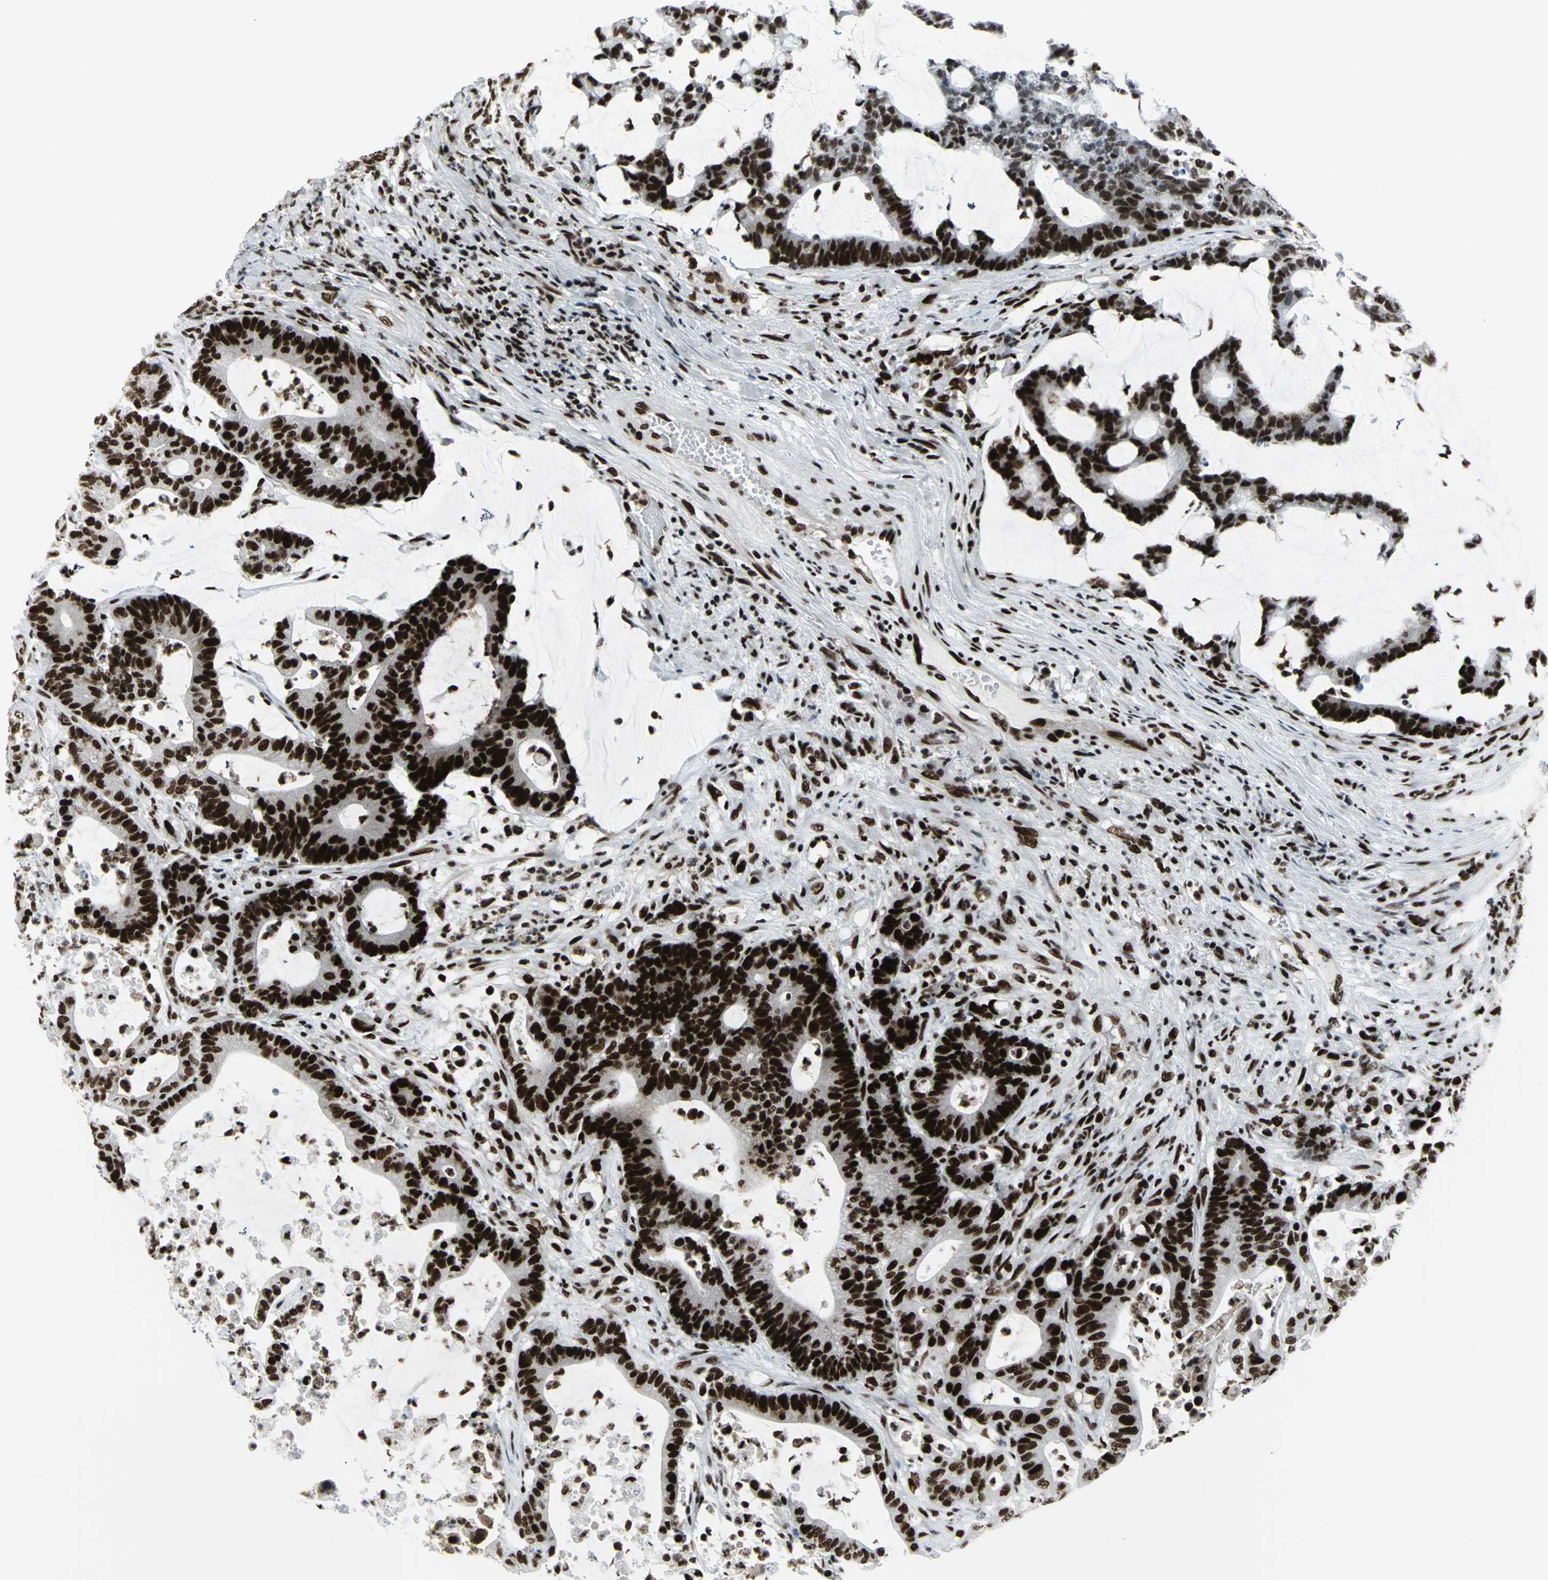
{"staining": {"intensity": "strong", "quantity": ">75%", "location": "nuclear"}, "tissue": "colorectal cancer", "cell_type": "Tumor cells", "image_type": "cancer", "snomed": [{"axis": "morphology", "description": "Adenocarcinoma, NOS"}, {"axis": "topography", "description": "Colon"}], "caption": "This is a histology image of immunohistochemistry staining of colorectal cancer (adenocarcinoma), which shows strong positivity in the nuclear of tumor cells.", "gene": "SMARCA4", "patient": {"sex": "female", "age": 84}}